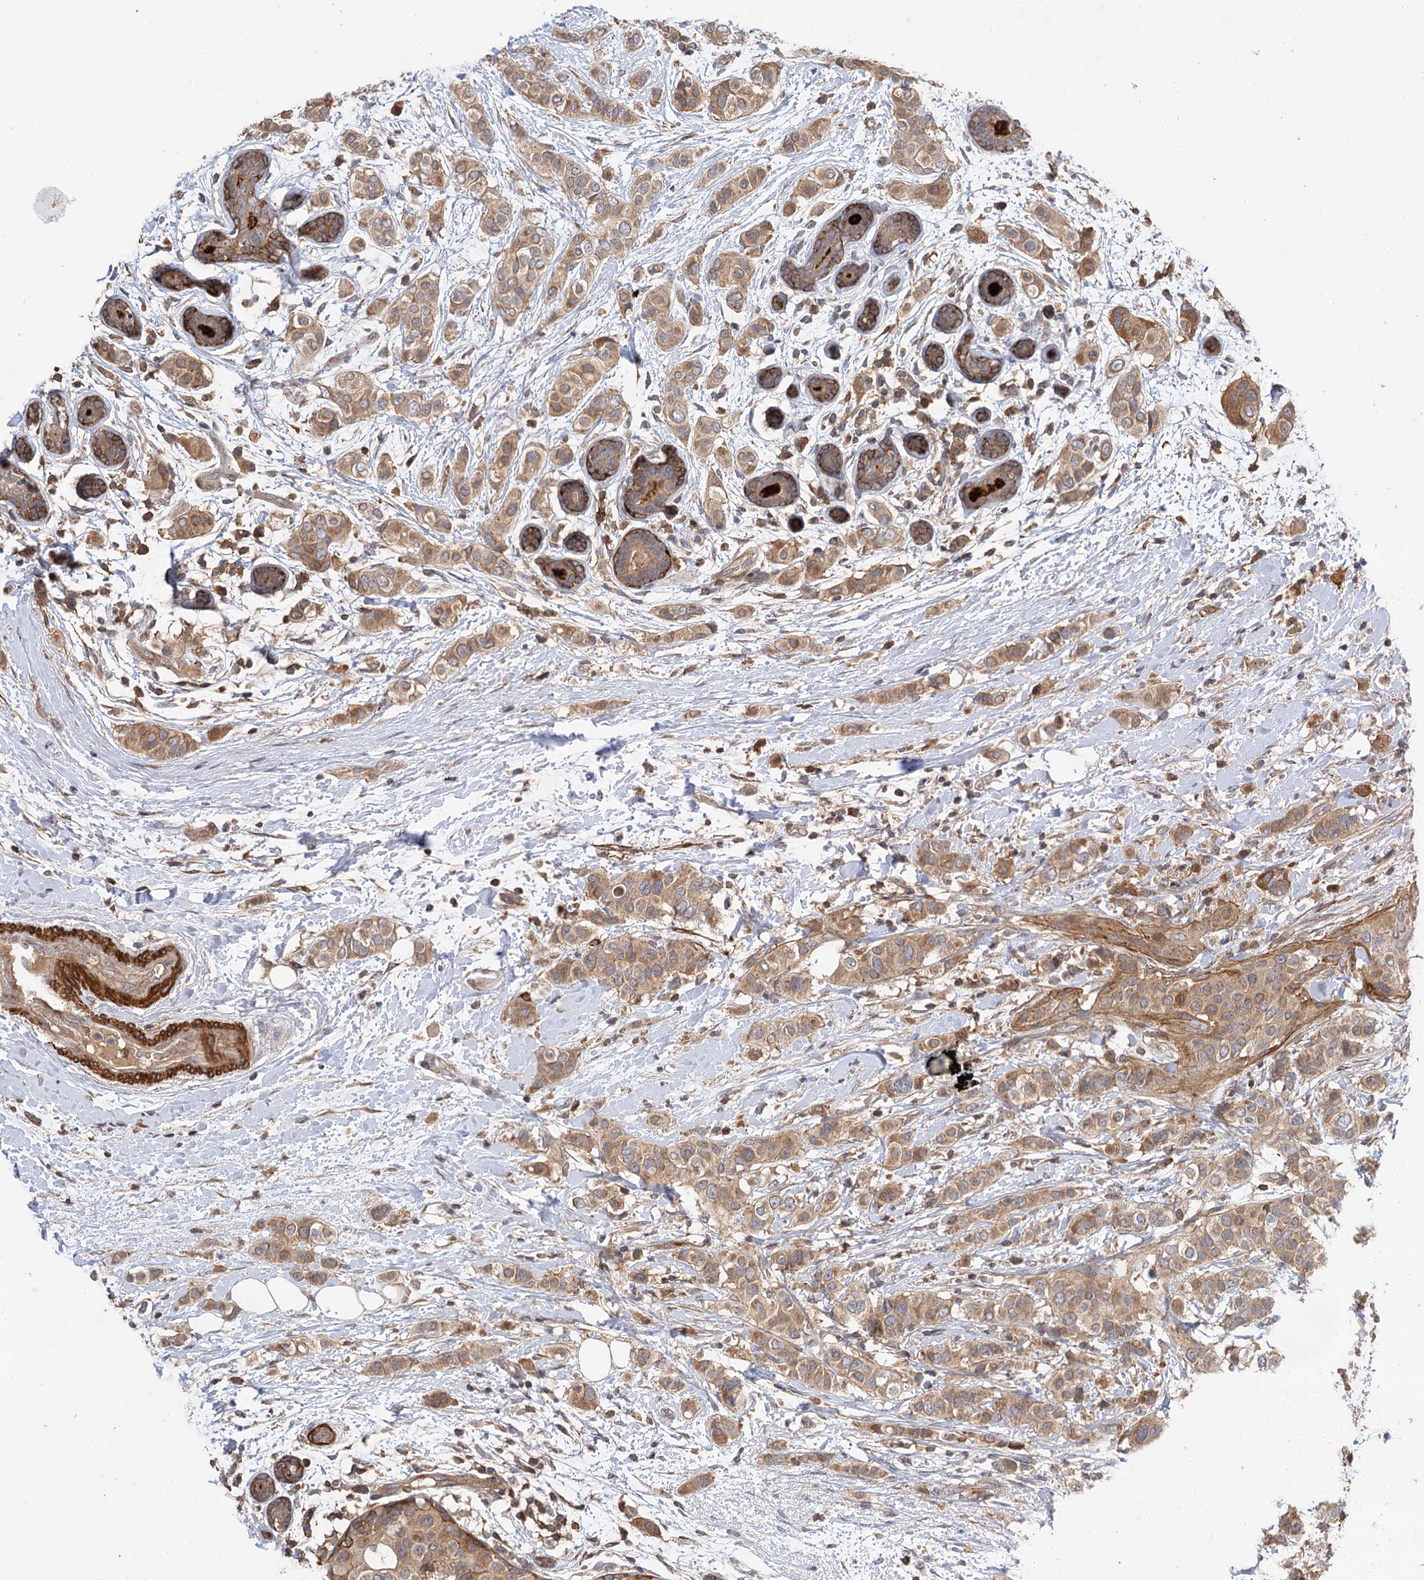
{"staining": {"intensity": "moderate", "quantity": ">75%", "location": "cytoplasmic/membranous"}, "tissue": "breast cancer", "cell_type": "Tumor cells", "image_type": "cancer", "snomed": [{"axis": "morphology", "description": "Lobular carcinoma"}, {"axis": "topography", "description": "Breast"}], "caption": "Protein expression analysis of human lobular carcinoma (breast) reveals moderate cytoplasmic/membranous expression in approximately >75% of tumor cells.", "gene": "FBXW8", "patient": {"sex": "female", "age": 51}}